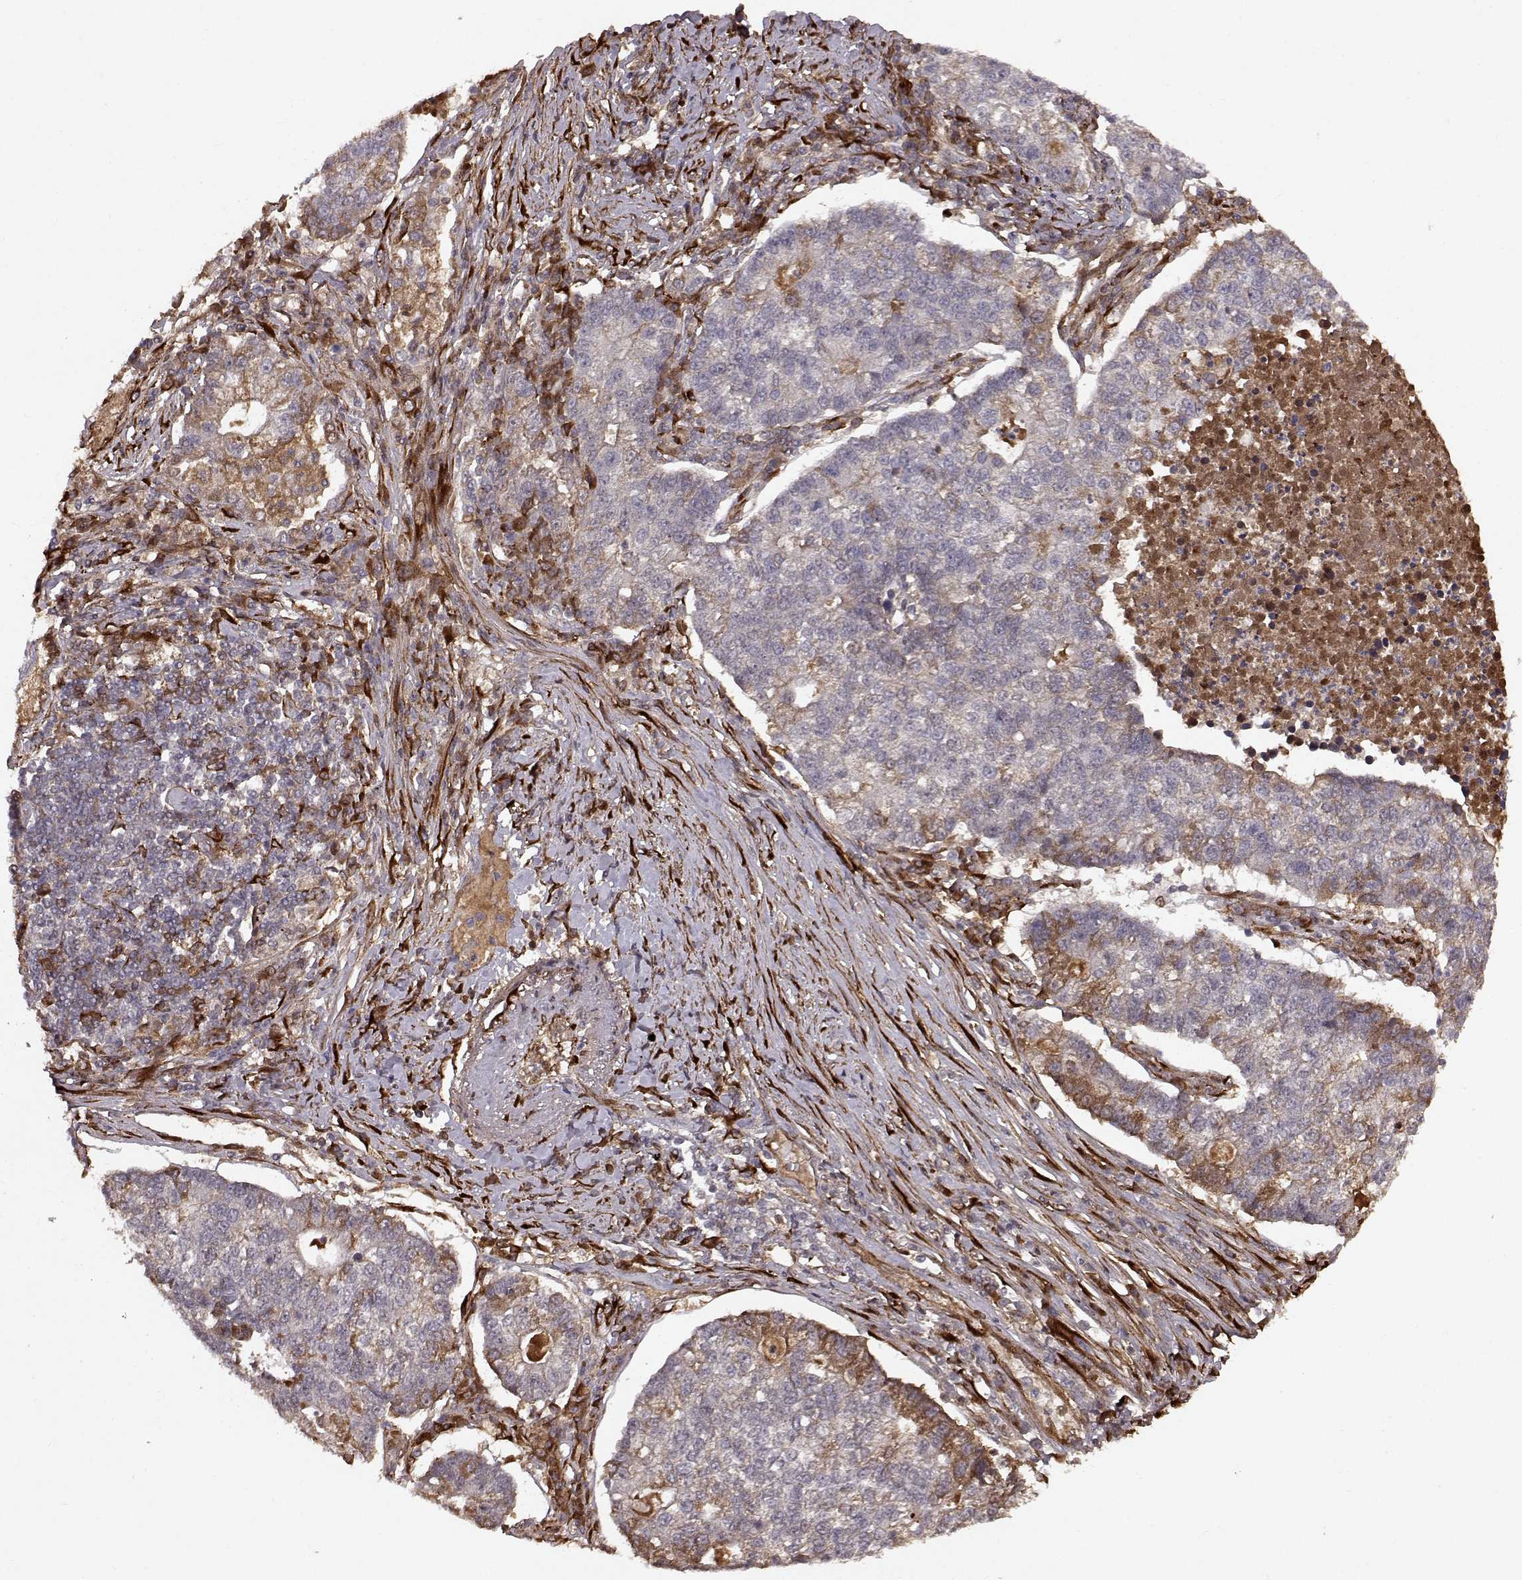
{"staining": {"intensity": "moderate", "quantity": "<25%", "location": "cytoplasmic/membranous"}, "tissue": "lung cancer", "cell_type": "Tumor cells", "image_type": "cancer", "snomed": [{"axis": "morphology", "description": "Adenocarcinoma, NOS"}, {"axis": "topography", "description": "Lung"}], "caption": "A brown stain shows moderate cytoplasmic/membranous positivity of a protein in lung cancer (adenocarcinoma) tumor cells. Nuclei are stained in blue.", "gene": "FSTL1", "patient": {"sex": "male", "age": 57}}